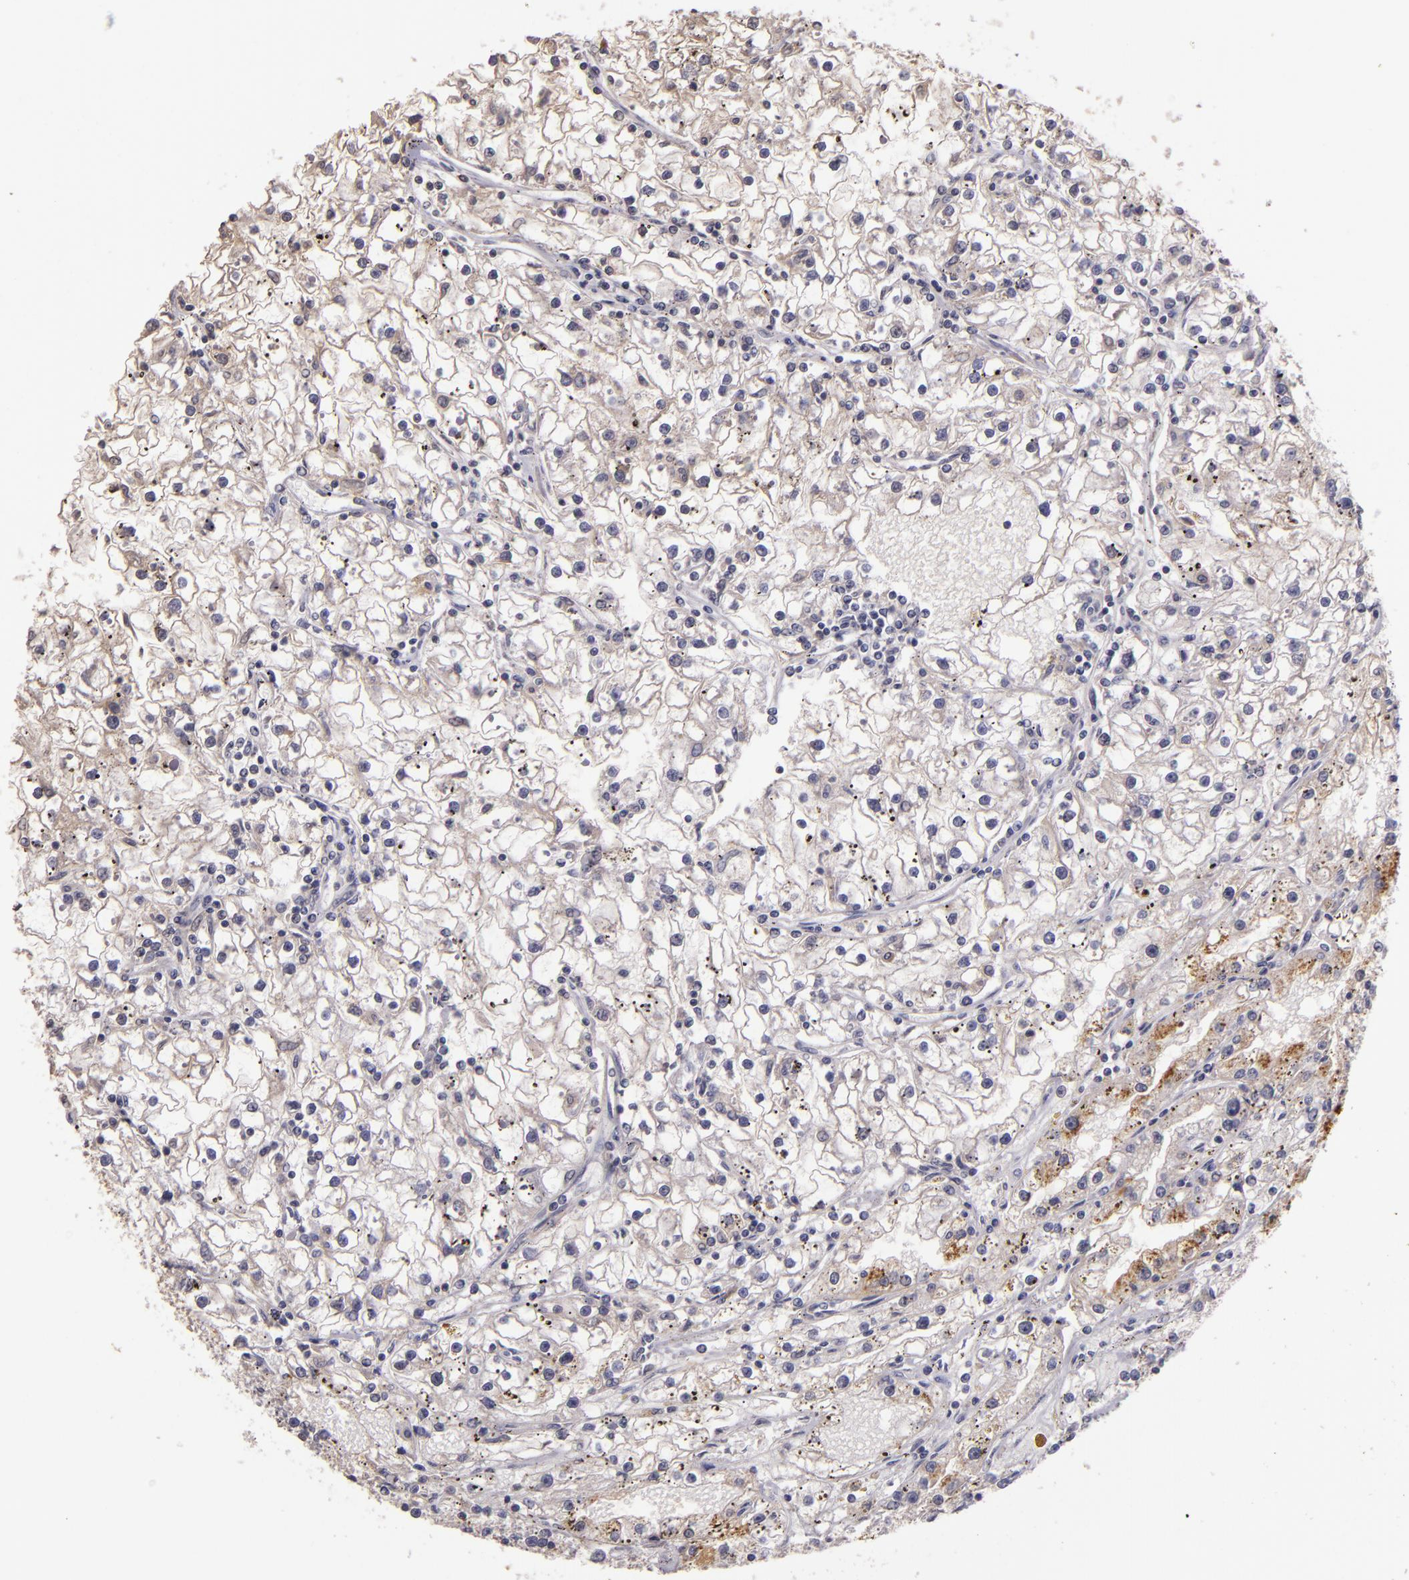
{"staining": {"intensity": "weak", "quantity": ">75%", "location": "cytoplasmic/membranous"}, "tissue": "renal cancer", "cell_type": "Tumor cells", "image_type": "cancer", "snomed": [{"axis": "morphology", "description": "Adenocarcinoma, NOS"}, {"axis": "topography", "description": "Kidney"}], "caption": "The micrograph reveals staining of renal cancer (adenocarcinoma), revealing weak cytoplasmic/membranous protein staining (brown color) within tumor cells.", "gene": "ABL1", "patient": {"sex": "male", "age": 56}}